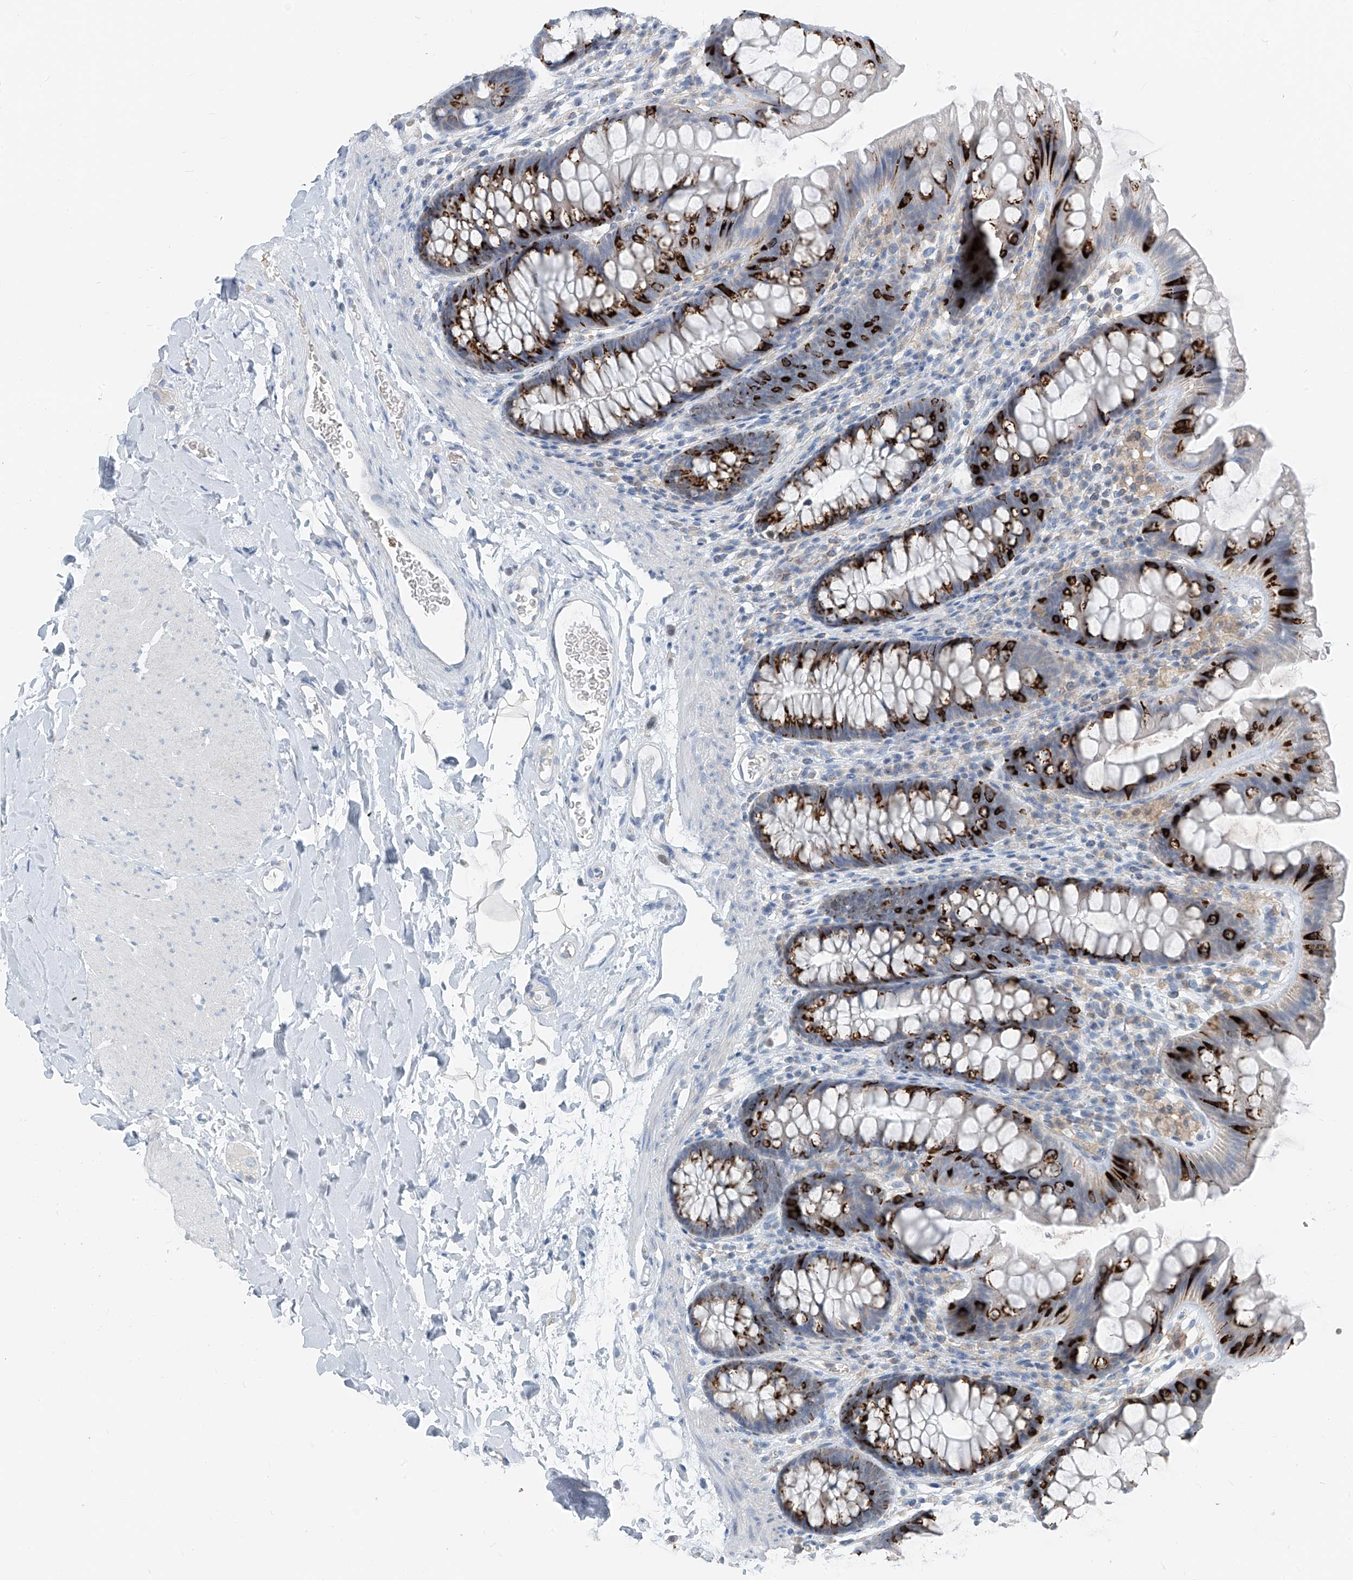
{"staining": {"intensity": "negative", "quantity": "none", "location": "none"}, "tissue": "colon", "cell_type": "Endothelial cells", "image_type": "normal", "snomed": [{"axis": "morphology", "description": "Normal tissue, NOS"}, {"axis": "topography", "description": "Colon"}], "caption": "Immunohistochemistry (IHC) of benign colon shows no staining in endothelial cells.", "gene": "FGD2", "patient": {"sex": "female", "age": 62}}